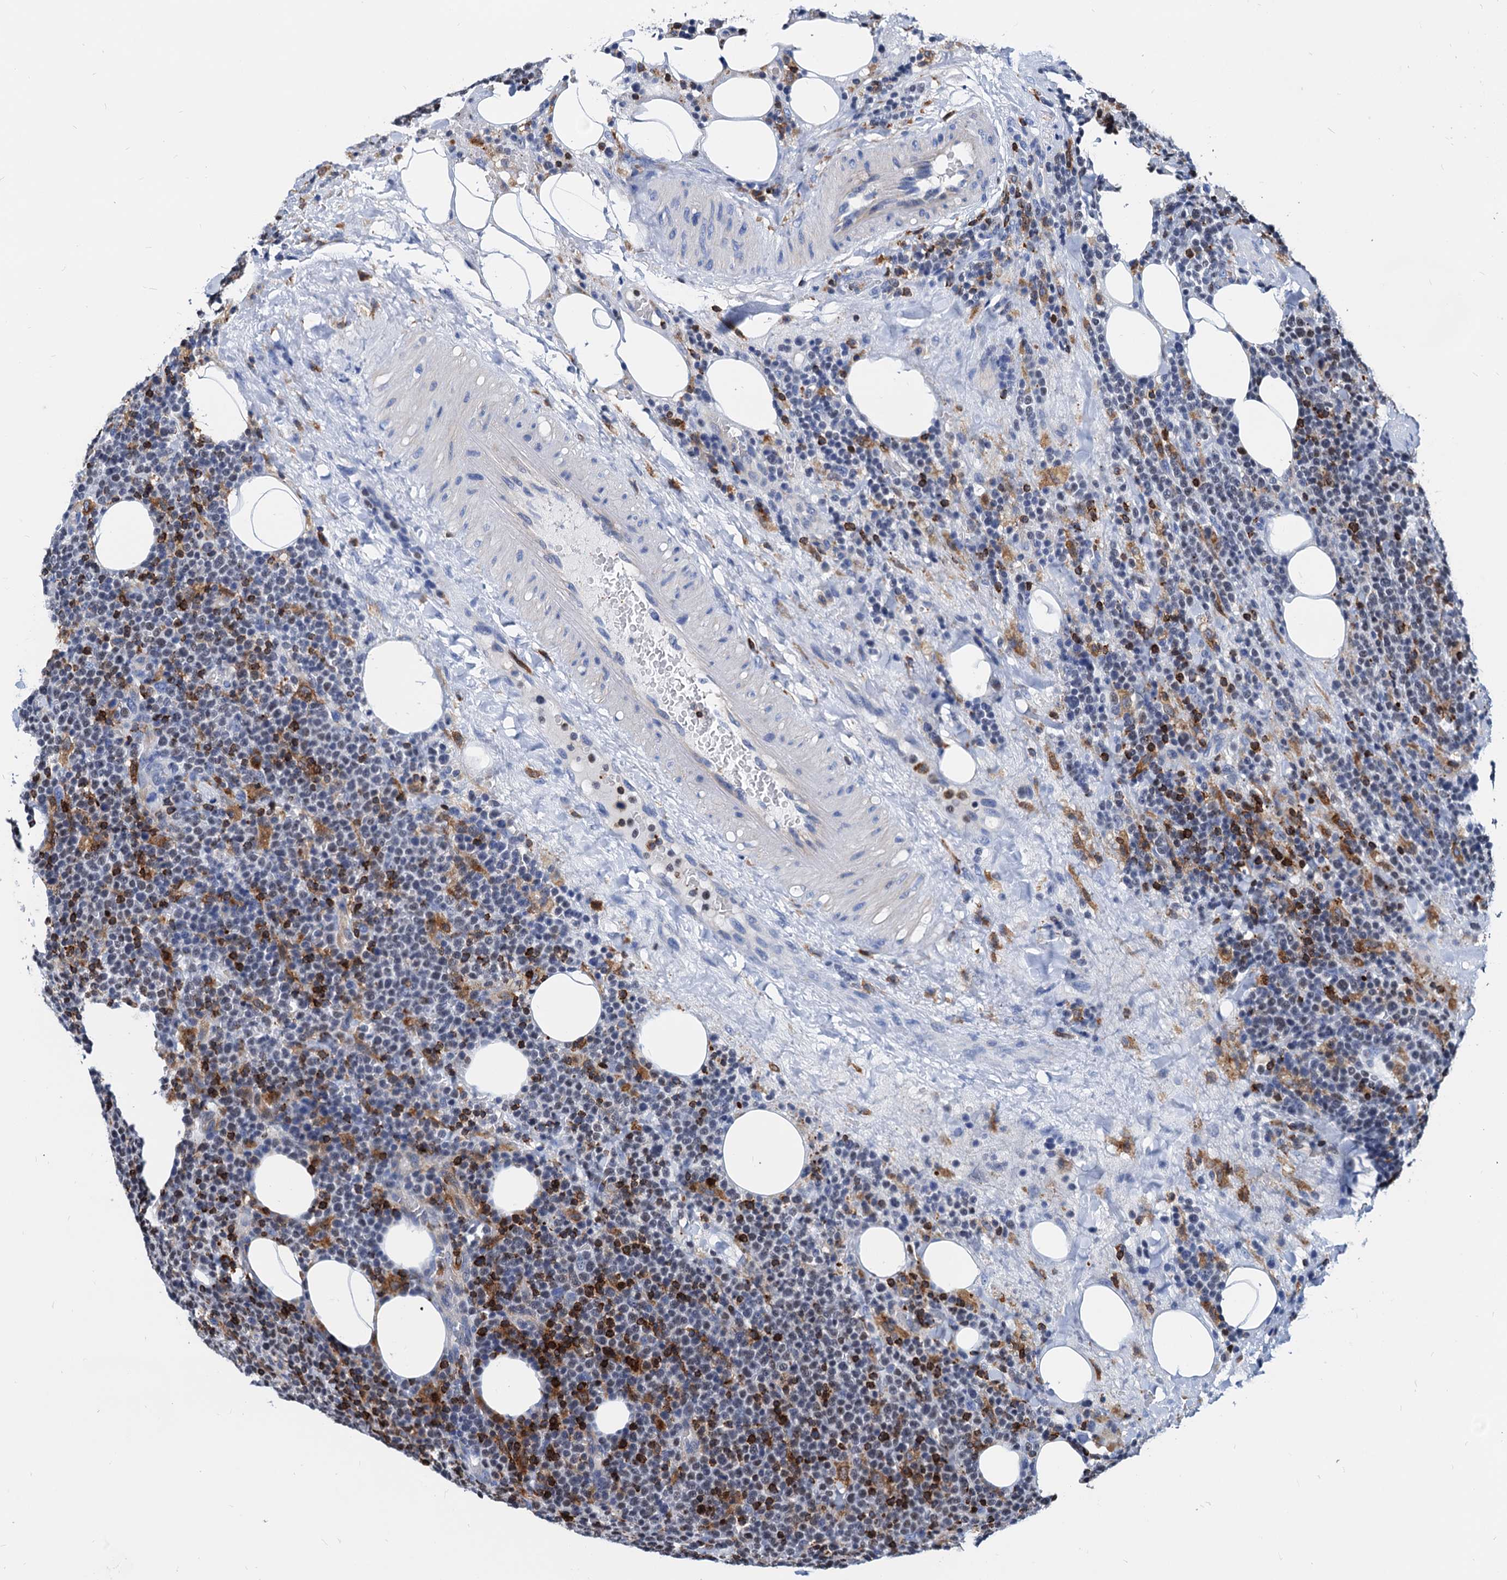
{"staining": {"intensity": "negative", "quantity": "none", "location": "none"}, "tissue": "lymphoma", "cell_type": "Tumor cells", "image_type": "cancer", "snomed": [{"axis": "morphology", "description": "Malignant lymphoma, non-Hodgkin's type, High grade"}, {"axis": "topography", "description": "Lymph node"}], "caption": "IHC of high-grade malignant lymphoma, non-Hodgkin's type reveals no positivity in tumor cells.", "gene": "LCP2", "patient": {"sex": "male", "age": 61}}